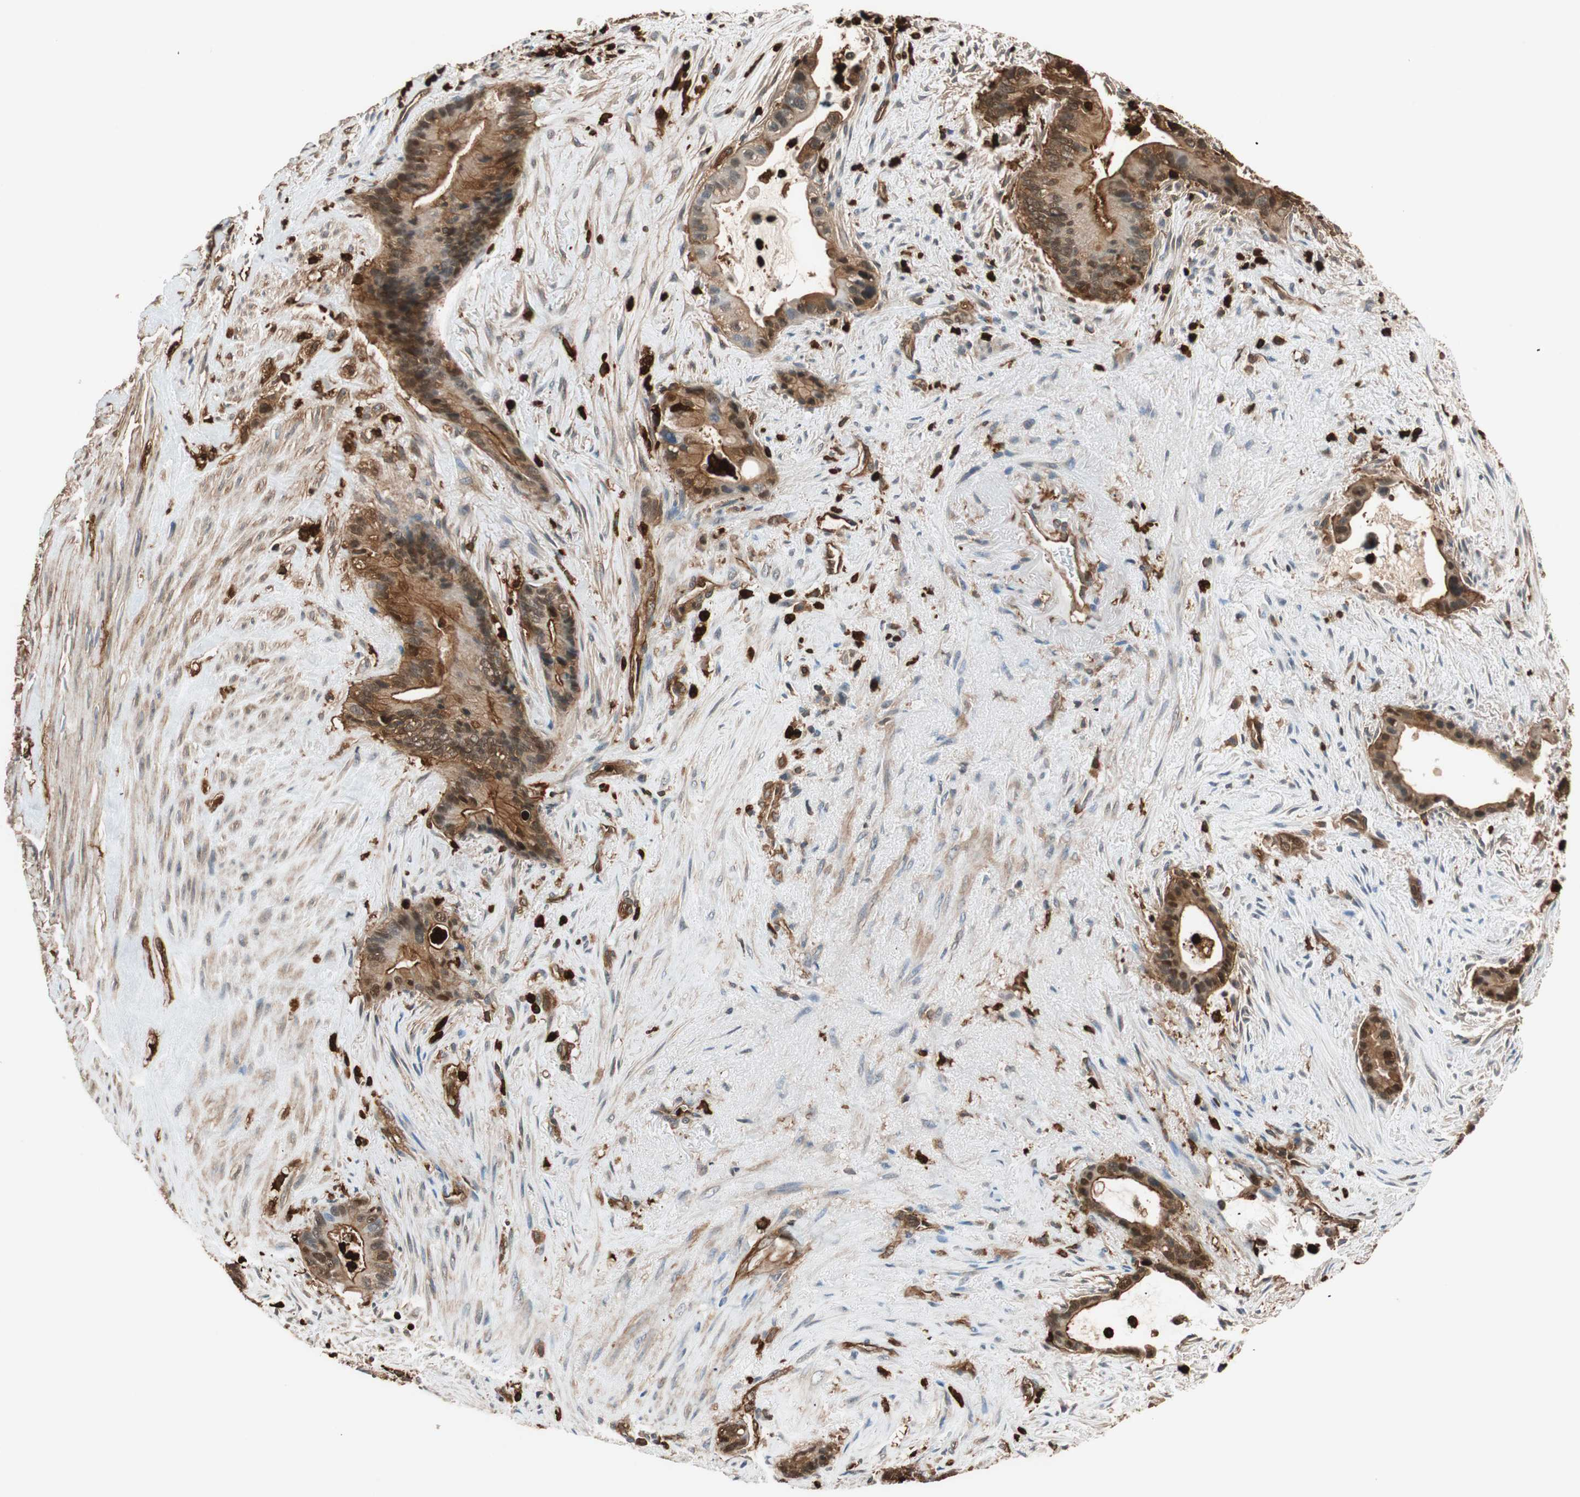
{"staining": {"intensity": "strong", "quantity": ">75%", "location": "cytoplasmic/membranous,nuclear"}, "tissue": "liver cancer", "cell_type": "Tumor cells", "image_type": "cancer", "snomed": [{"axis": "morphology", "description": "Cholangiocarcinoma"}, {"axis": "topography", "description": "Liver"}], "caption": "DAB immunohistochemical staining of human liver cholangiocarcinoma displays strong cytoplasmic/membranous and nuclear protein staining in about >75% of tumor cells.", "gene": "VASP", "patient": {"sex": "female", "age": 55}}